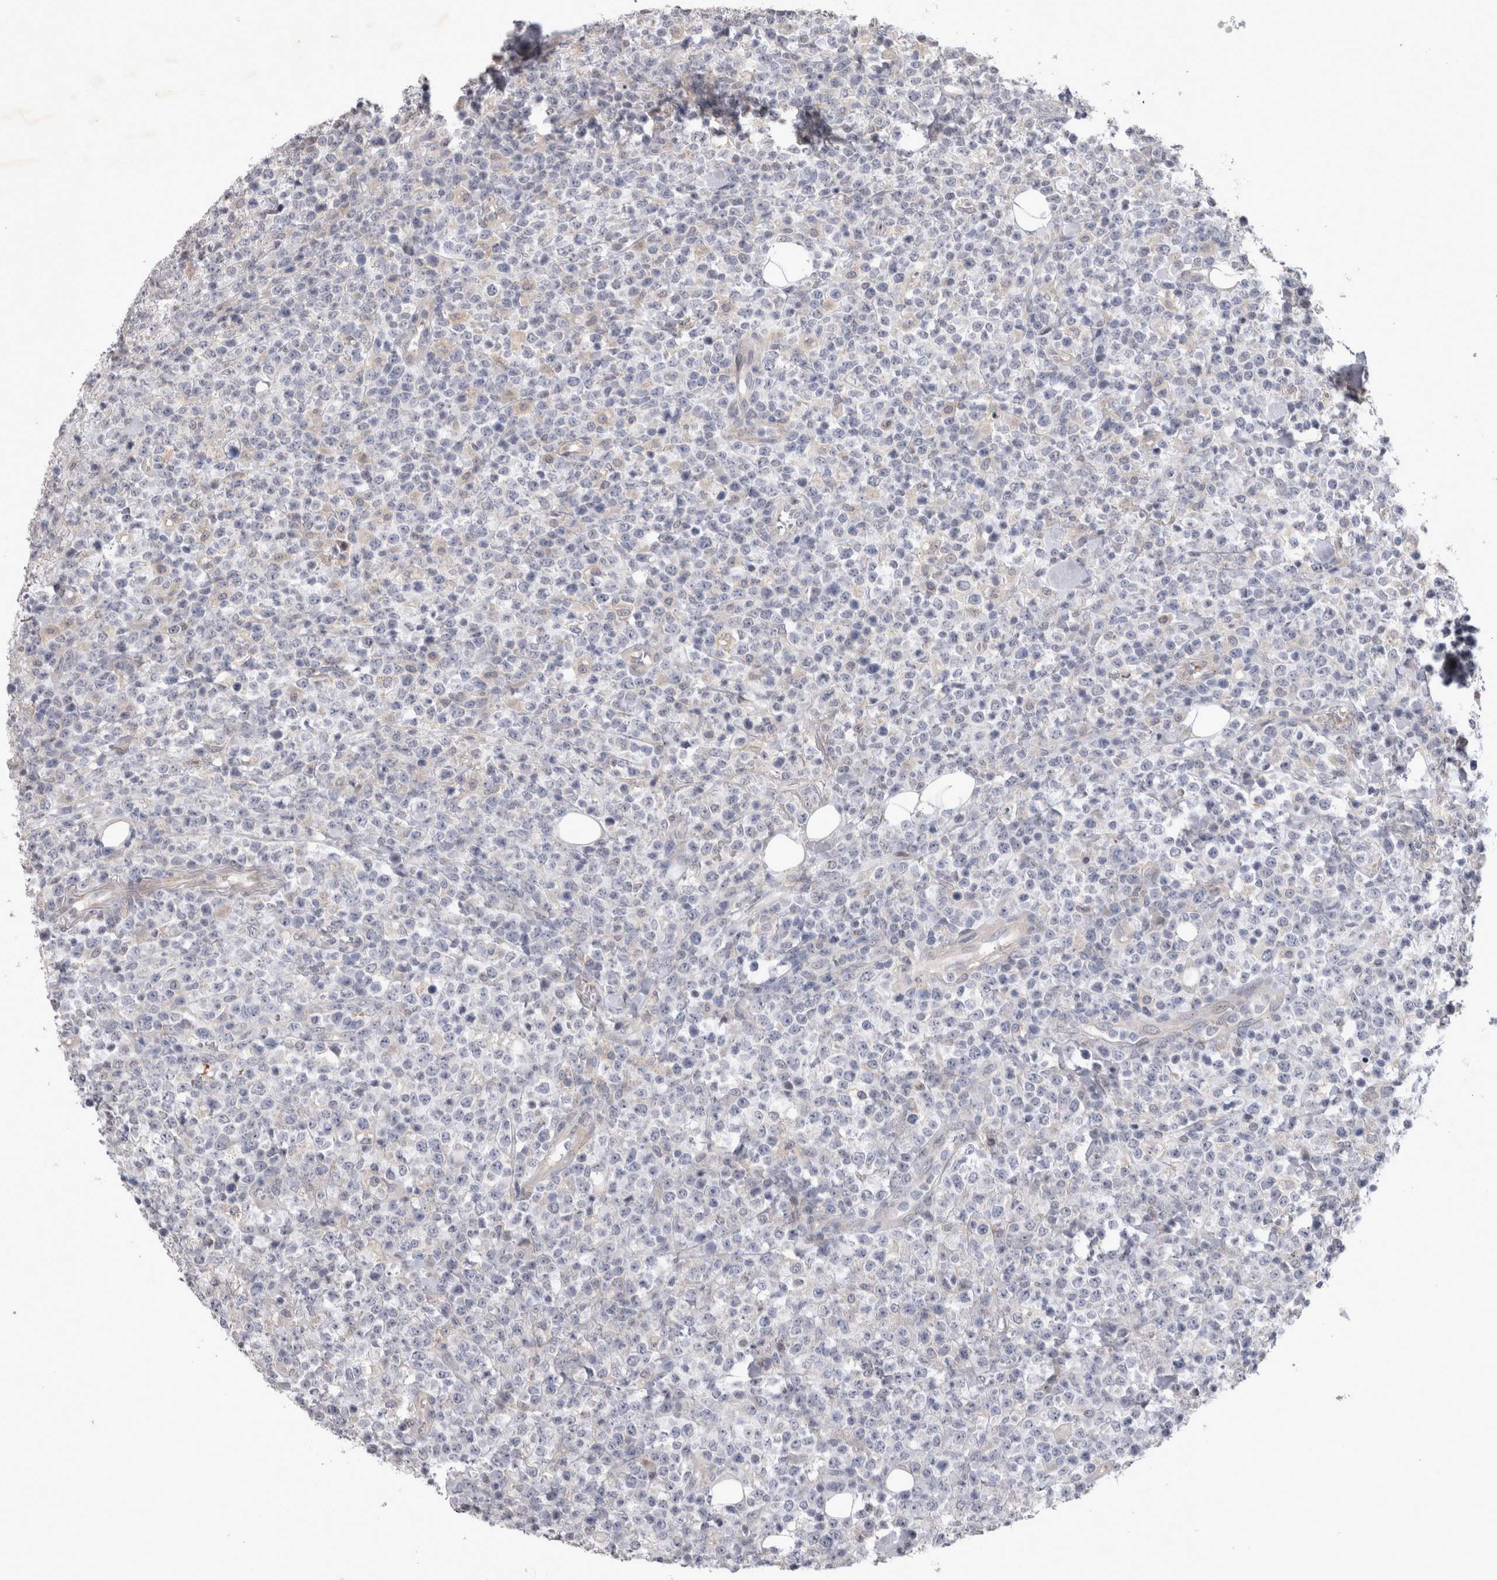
{"staining": {"intensity": "negative", "quantity": "none", "location": "none"}, "tissue": "lymphoma", "cell_type": "Tumor cells", "image_type": "cancer", "snomed": [{"axis": "morphology", "description": "Malignant lymphoma, non-Hodgkin's type, High grade"}, {"axis": "topography", "description": "Colon"}], "caption": "Immunohistochemistry (IHC) micrograph of neoplastic tissue: human malignant lymphoma, non-Hodgkin's type (high-grade) stained with DAB (3,3'-diaminobenzidine) demonstrates no significant protein staining in tumor cells. (DAB (3,3'-diaminobenzidine) immunohistochemistry visualized using brightfield microscopy, high magnification).", "gene": "IFI44", "patient": {"sex": "female", "age": 53}}